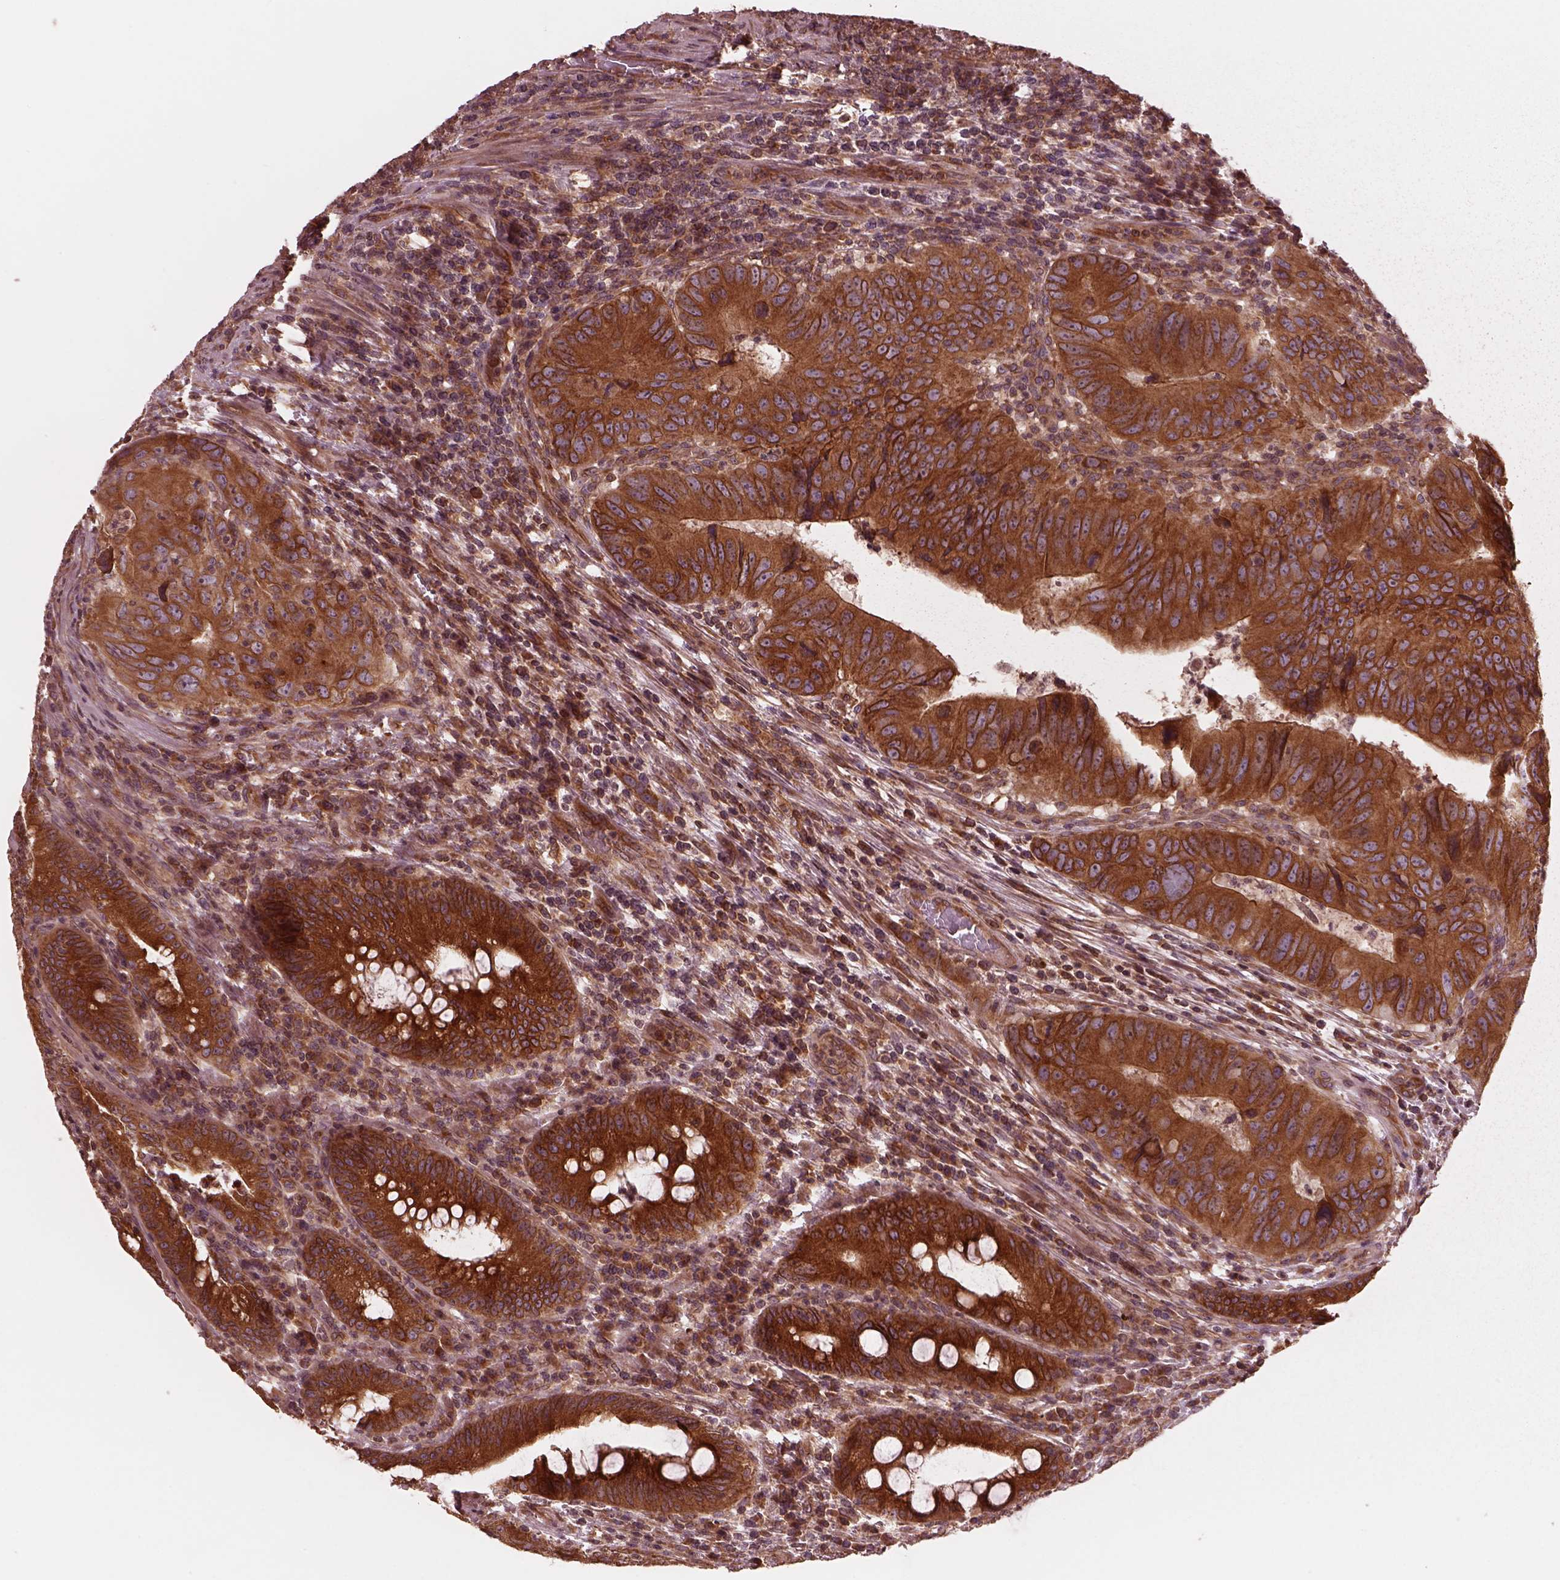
{"staining": {"intensity": "strong", "quantity": ">75%", "location": "cytoplasmic/membranous"}, "tissue": "colorectal cancer", "cell_type": "Tumor cells", "image_type": "cancer", "snomed": [{"axis": "morphology", "description": "Adenocarcinoma, NOS"}, {"axis": "topography", "description": "Colon"}], "caption": "IHC micrograph of neoplastic tissue: colorectal cancer (adenocarcinoma) stained using immunohistochemistry (IHC) demonstrates high levels of strong protein expression localized specifically in the cytoplasmic/membranous of tumor cells, appearing as a cytoplasmic/membranous brown color.", "gene": "PIK3R2", "patient": {"sex": "male", "age": 79}}